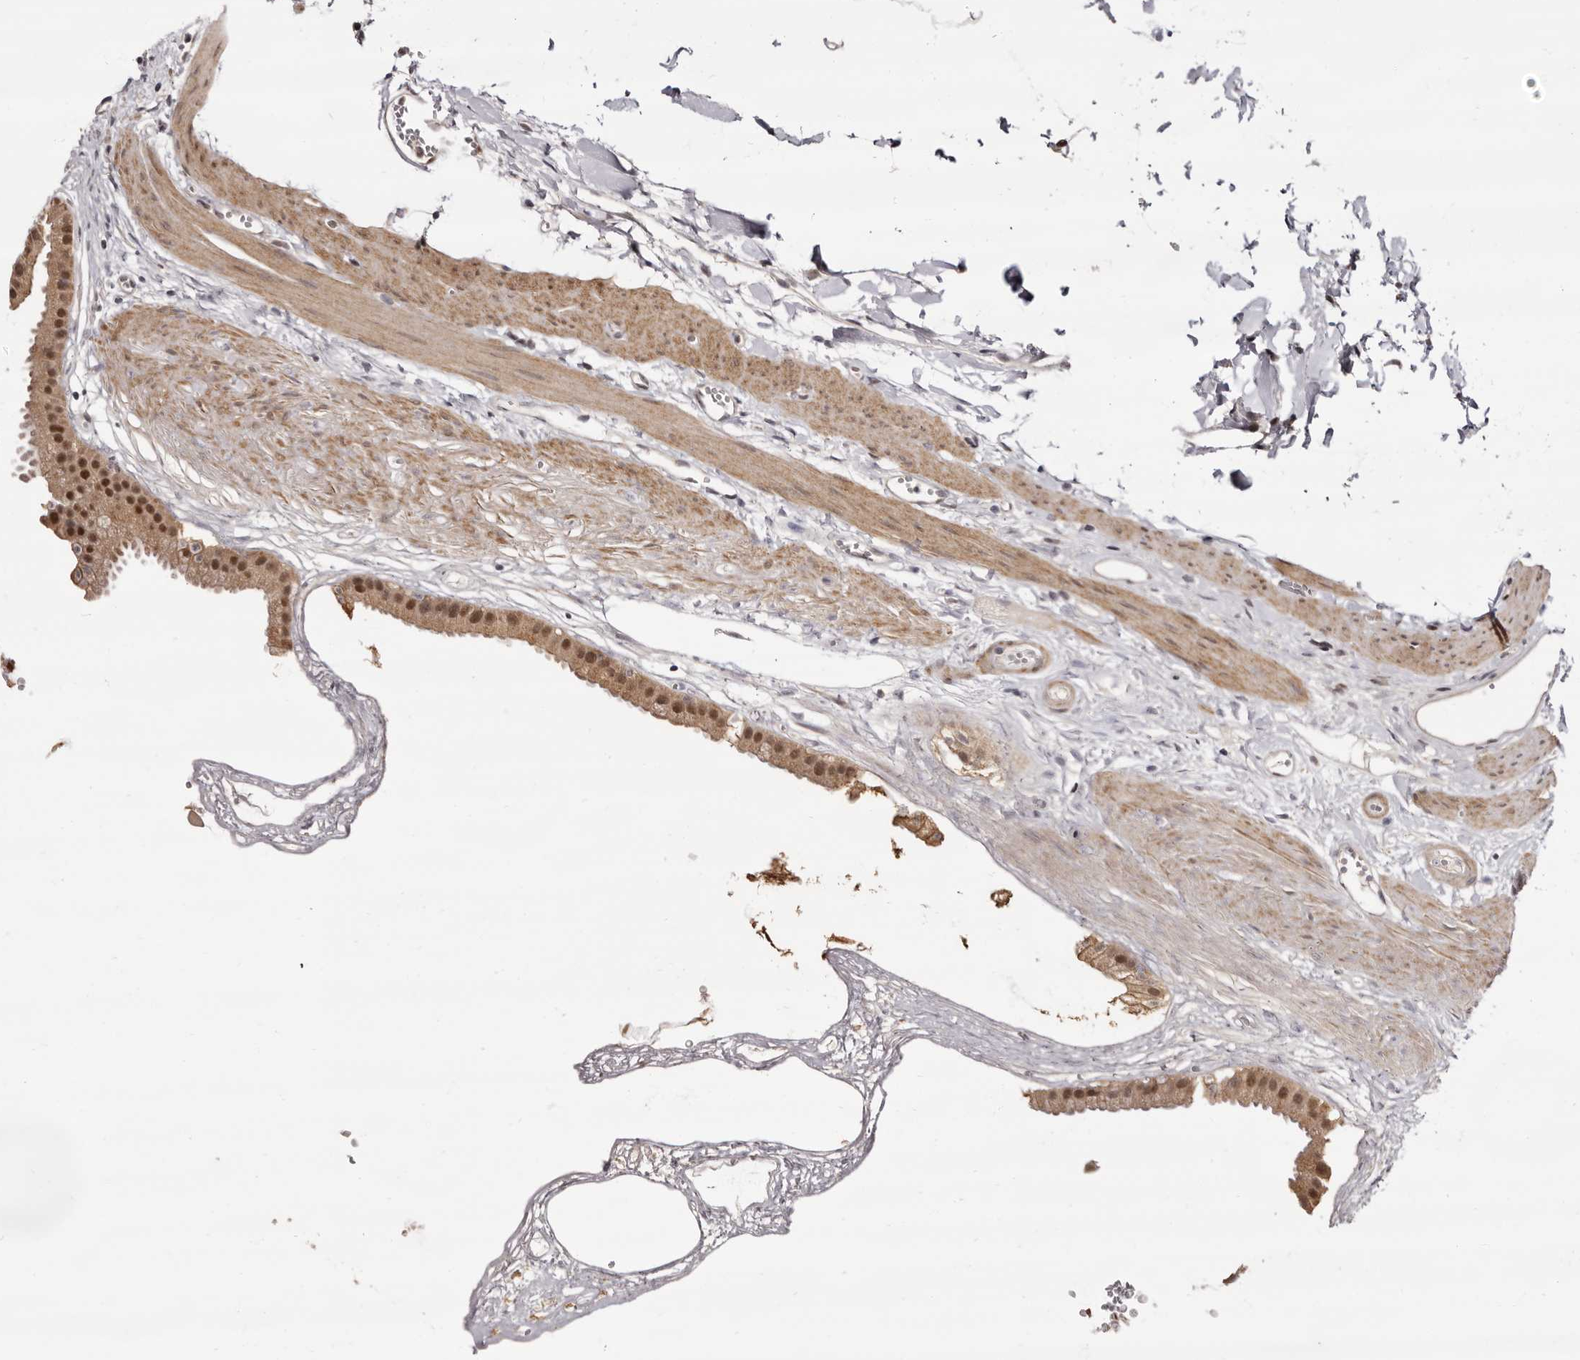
{"staining": {"intensity": "strong", "quantity": ">75%", "location": "cytoplasmic/membranous,nuclear"}, "tissue": "gallbladder", "cell_type": "Glandular cells", "image_type": "normal", "snomed": [{"axis": "morphology", "description": "Normal tissue, NOS"}, {"axis": "topography", "description": "Gallbladder"}], "caption": "Immunohistochemistry (IHC) micrograph of benign gallbladder: human gallbladder stained using immunohistochemistry demonstrates high levels of strong protein expression localized specifically in the cytoplasmic/membranous,nuclear of glandular cells, appearing as a cytoplasmic/membranous,nuclear brown color.", "gene": "ZNF326", "patient": {"sex": "female", "age": 64}}